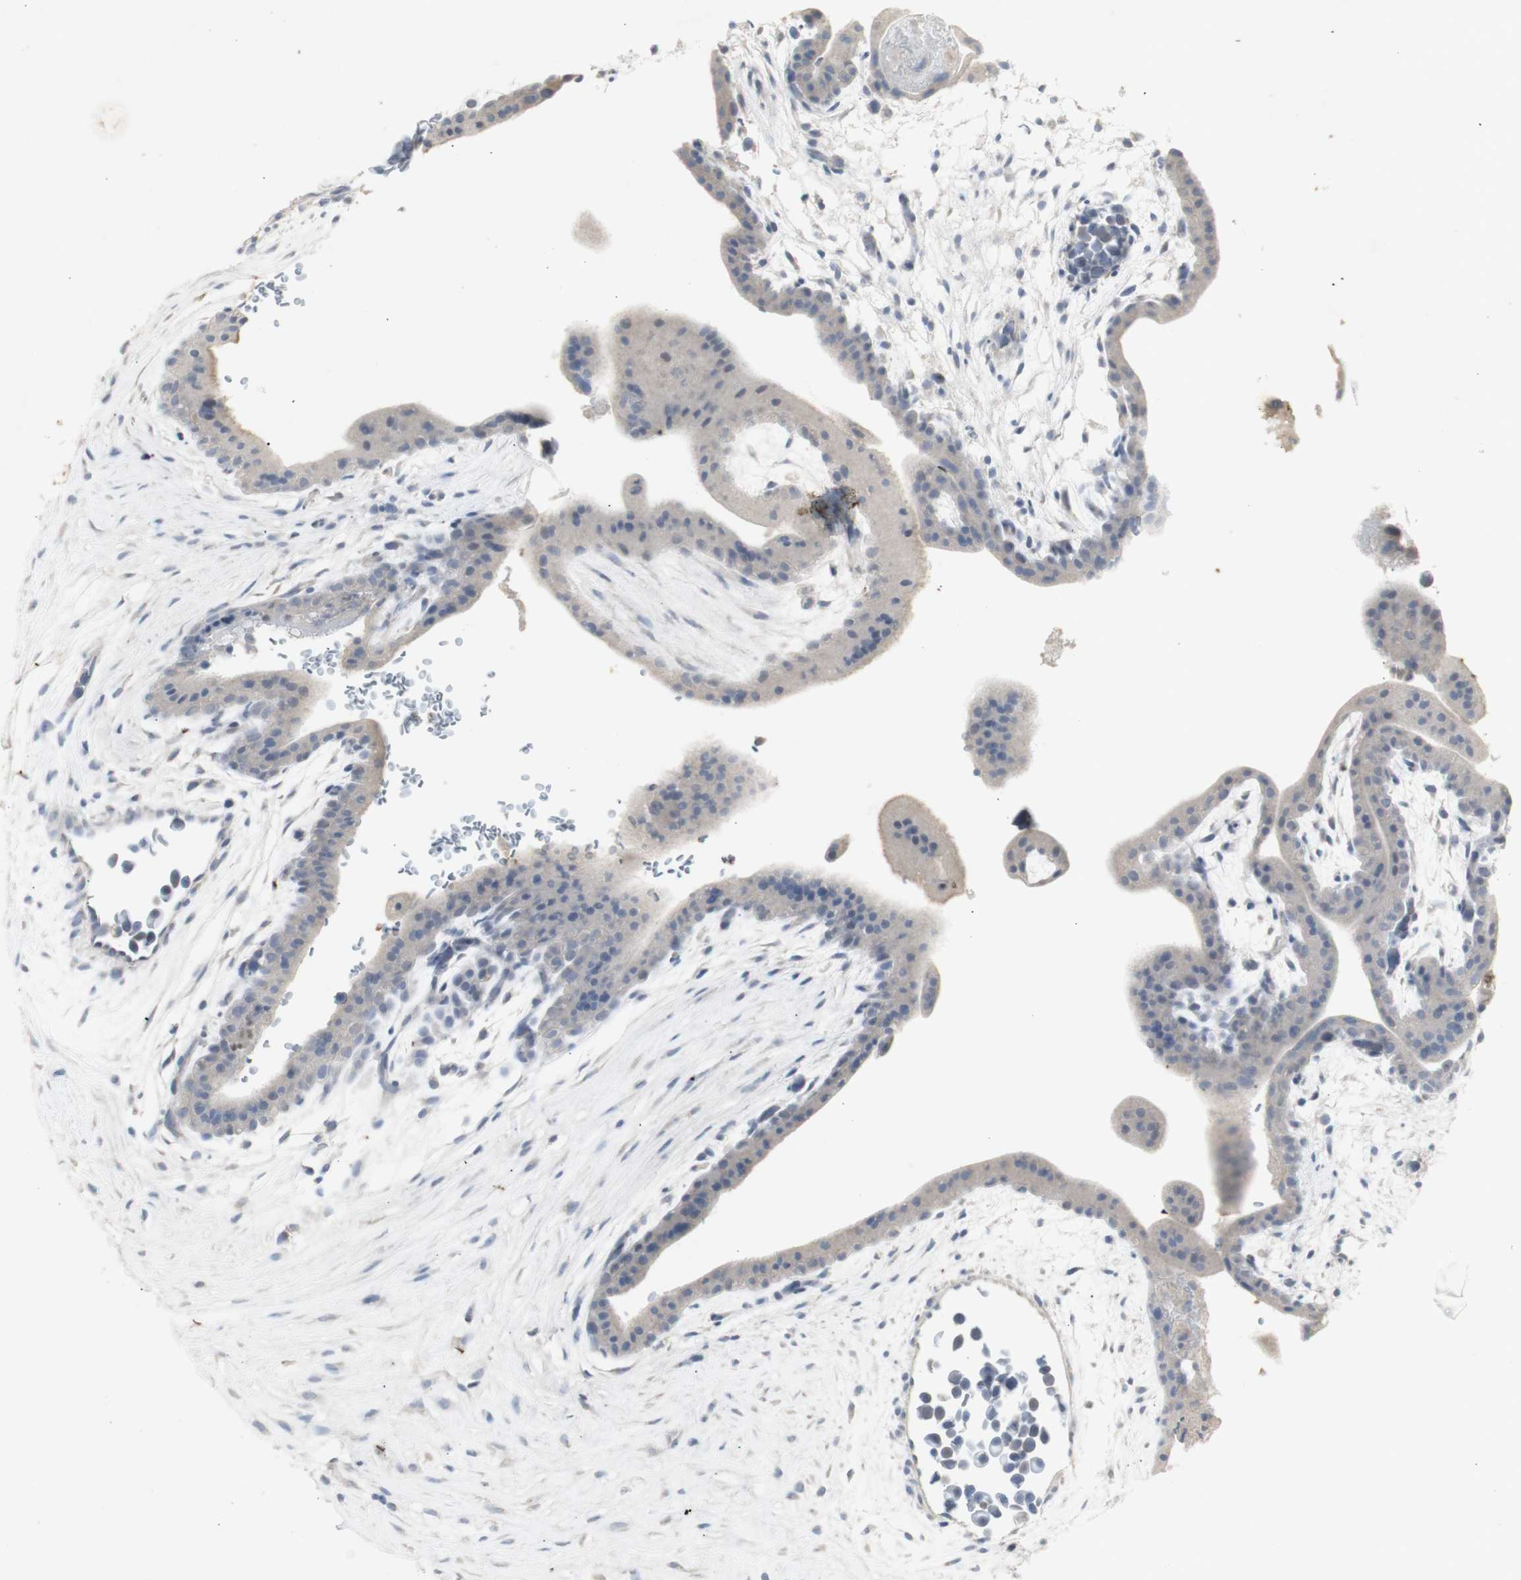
{"staining": {"intensity": "negative", "quantity": "none", "location": "none"}, "tissue": "placenta", "cell_type": "Decidual cells", "image_type": "normal", "snomed": [{"axis": "morphology", "description": "Normal tissue, NOS"}, {"axis": "topography", "description": "Placenta"}], "caption": "The photomicrograph exhibits no staining of decidual cells in benign placenta. (DAB (3,3'-diaminobenzidine) immunohistochemistry visualized using brightfield microscopy, high magnification).", "gene": "INS", "patient": {"sex": "female", "age": 35}}